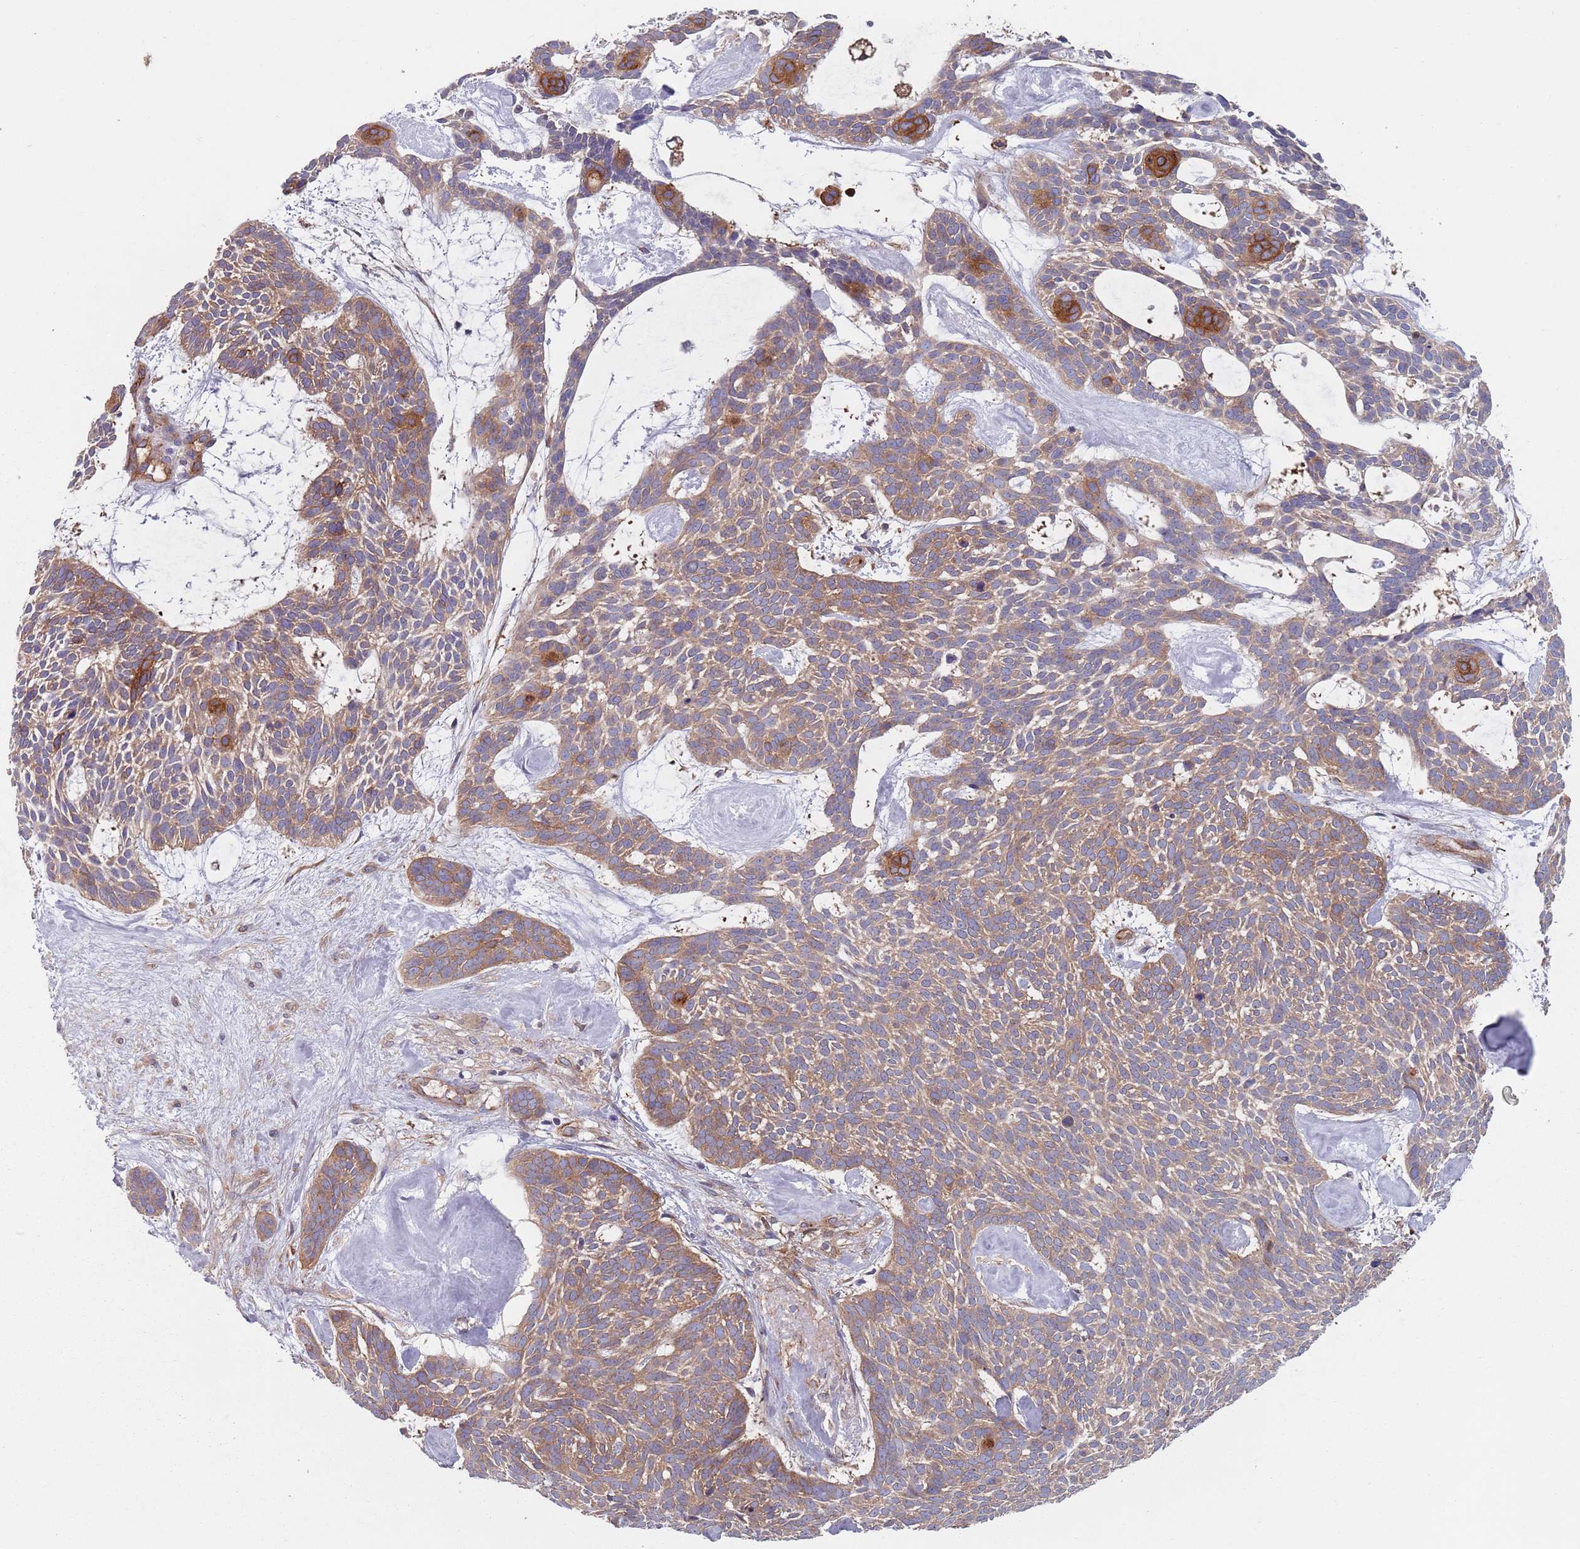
{"staining": {"intensity": "moderate", "quantity": ">75%", "location": "cytoplasmic/membranous"}, "tissue": "skin cancer", "cell_type": "Tumor cells", "image_type": "cancer", "snomed": [{"axis": "morphology", "description": "Basal cell carcinoma"}, {"axis": "topography", "description": "Skin"}], "caption": "Protein analysis of basal cell carcinoma (skin) tissue exhibits moderate cytoplasmic/membranous staining in approximately >75% of tumor cells.", "gene": "APPL2", "patient": {"sex": "male", "age": 61}}